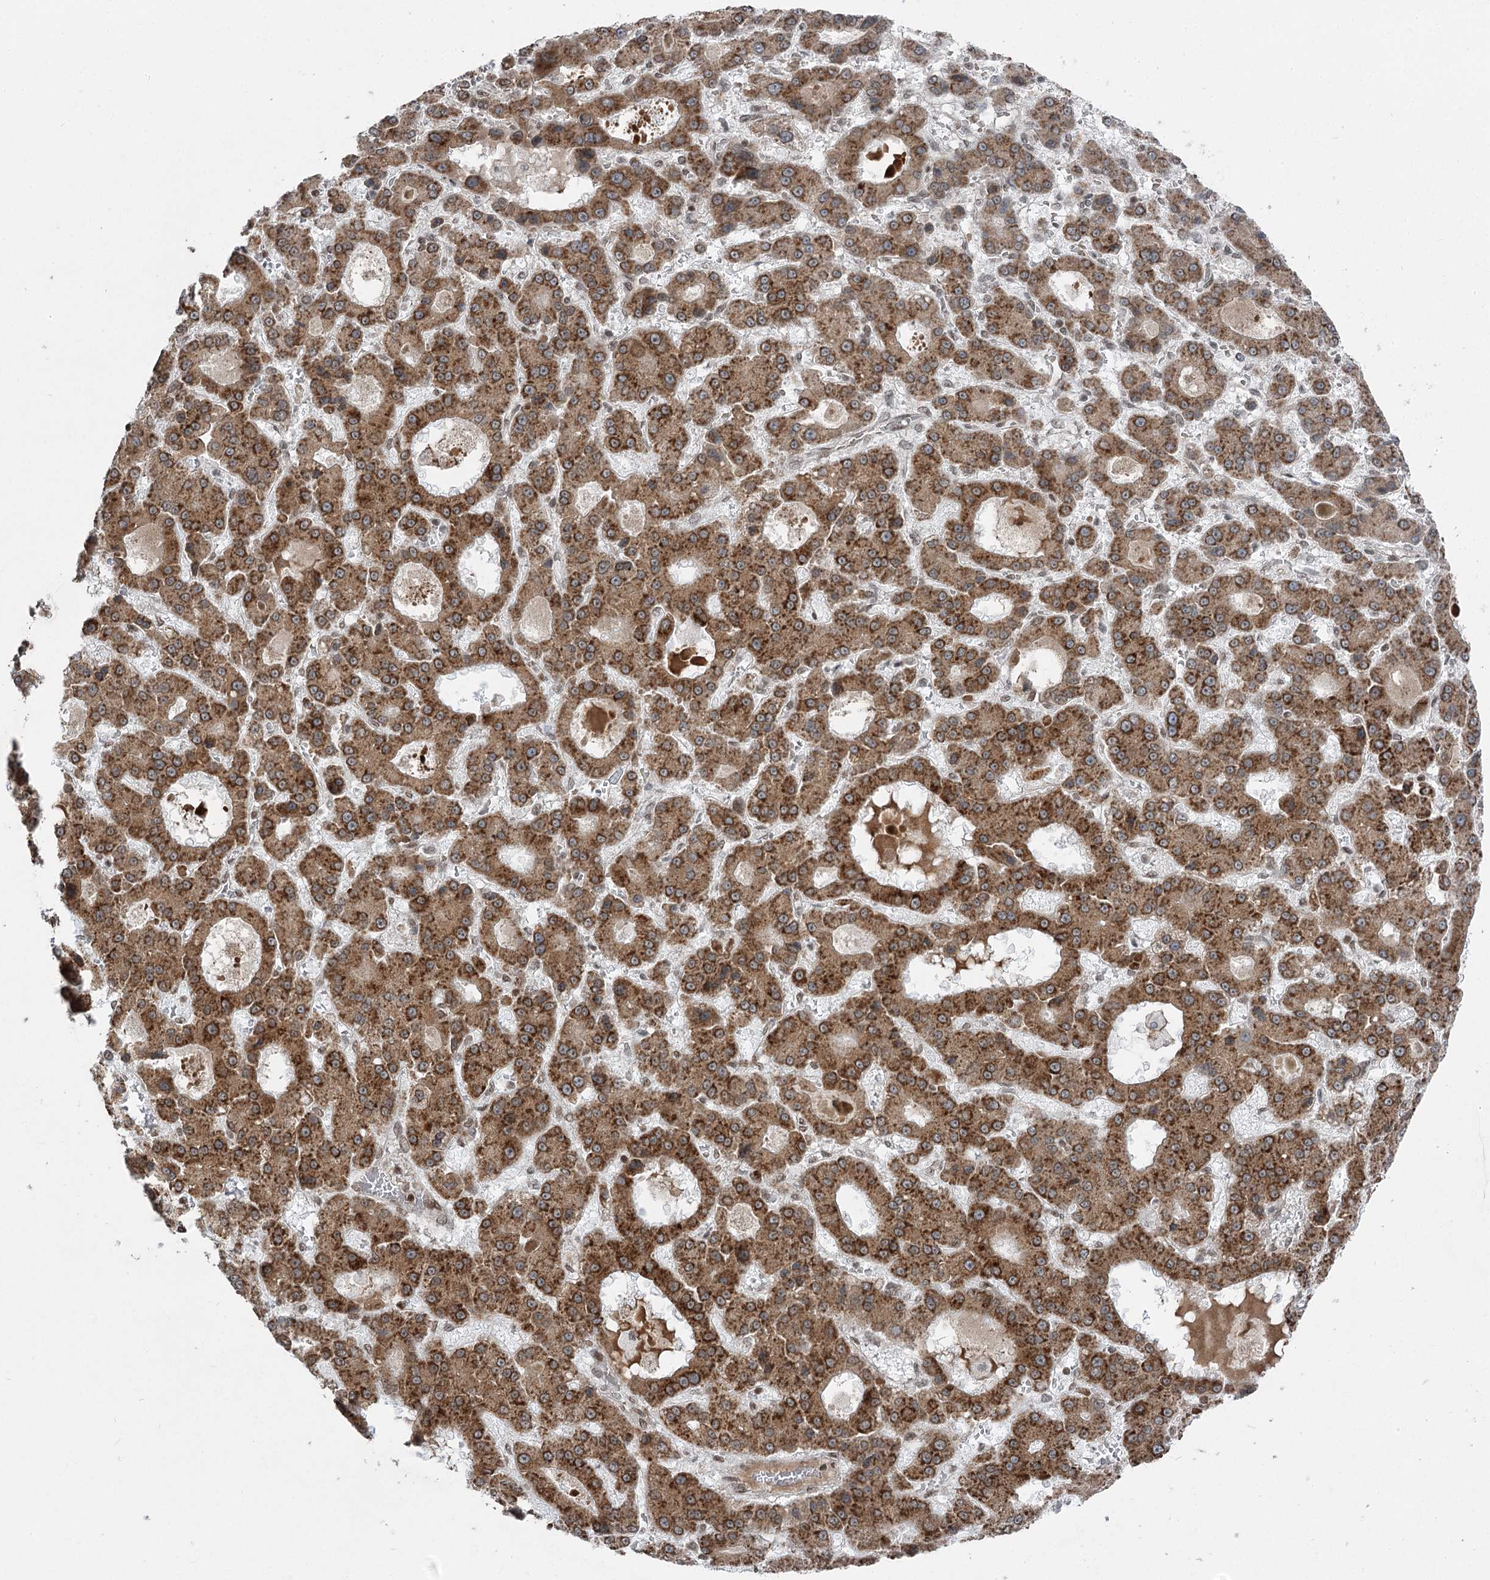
{"staining": {"intensity": "strong", "quantity": ">75%", "location": "cytoplasmic/membranous"}, "tissue": "liver cancer", "cell_type": "Tumor cells", "image_type": "cancer", "snomed": [{"axis": "morphology", "description": "Carcinoma, Hepatocellular, NOS"}, {"axis": "topography", "description": "Liver"}], "caption": "The histopathology image displays staining of liver cancer, revealing strong cytoplasmic/membranous protein staining (brown color) within tumor cells.", "gene": "CGGBP1", "patient": {"sex": "male", "age": 70}}